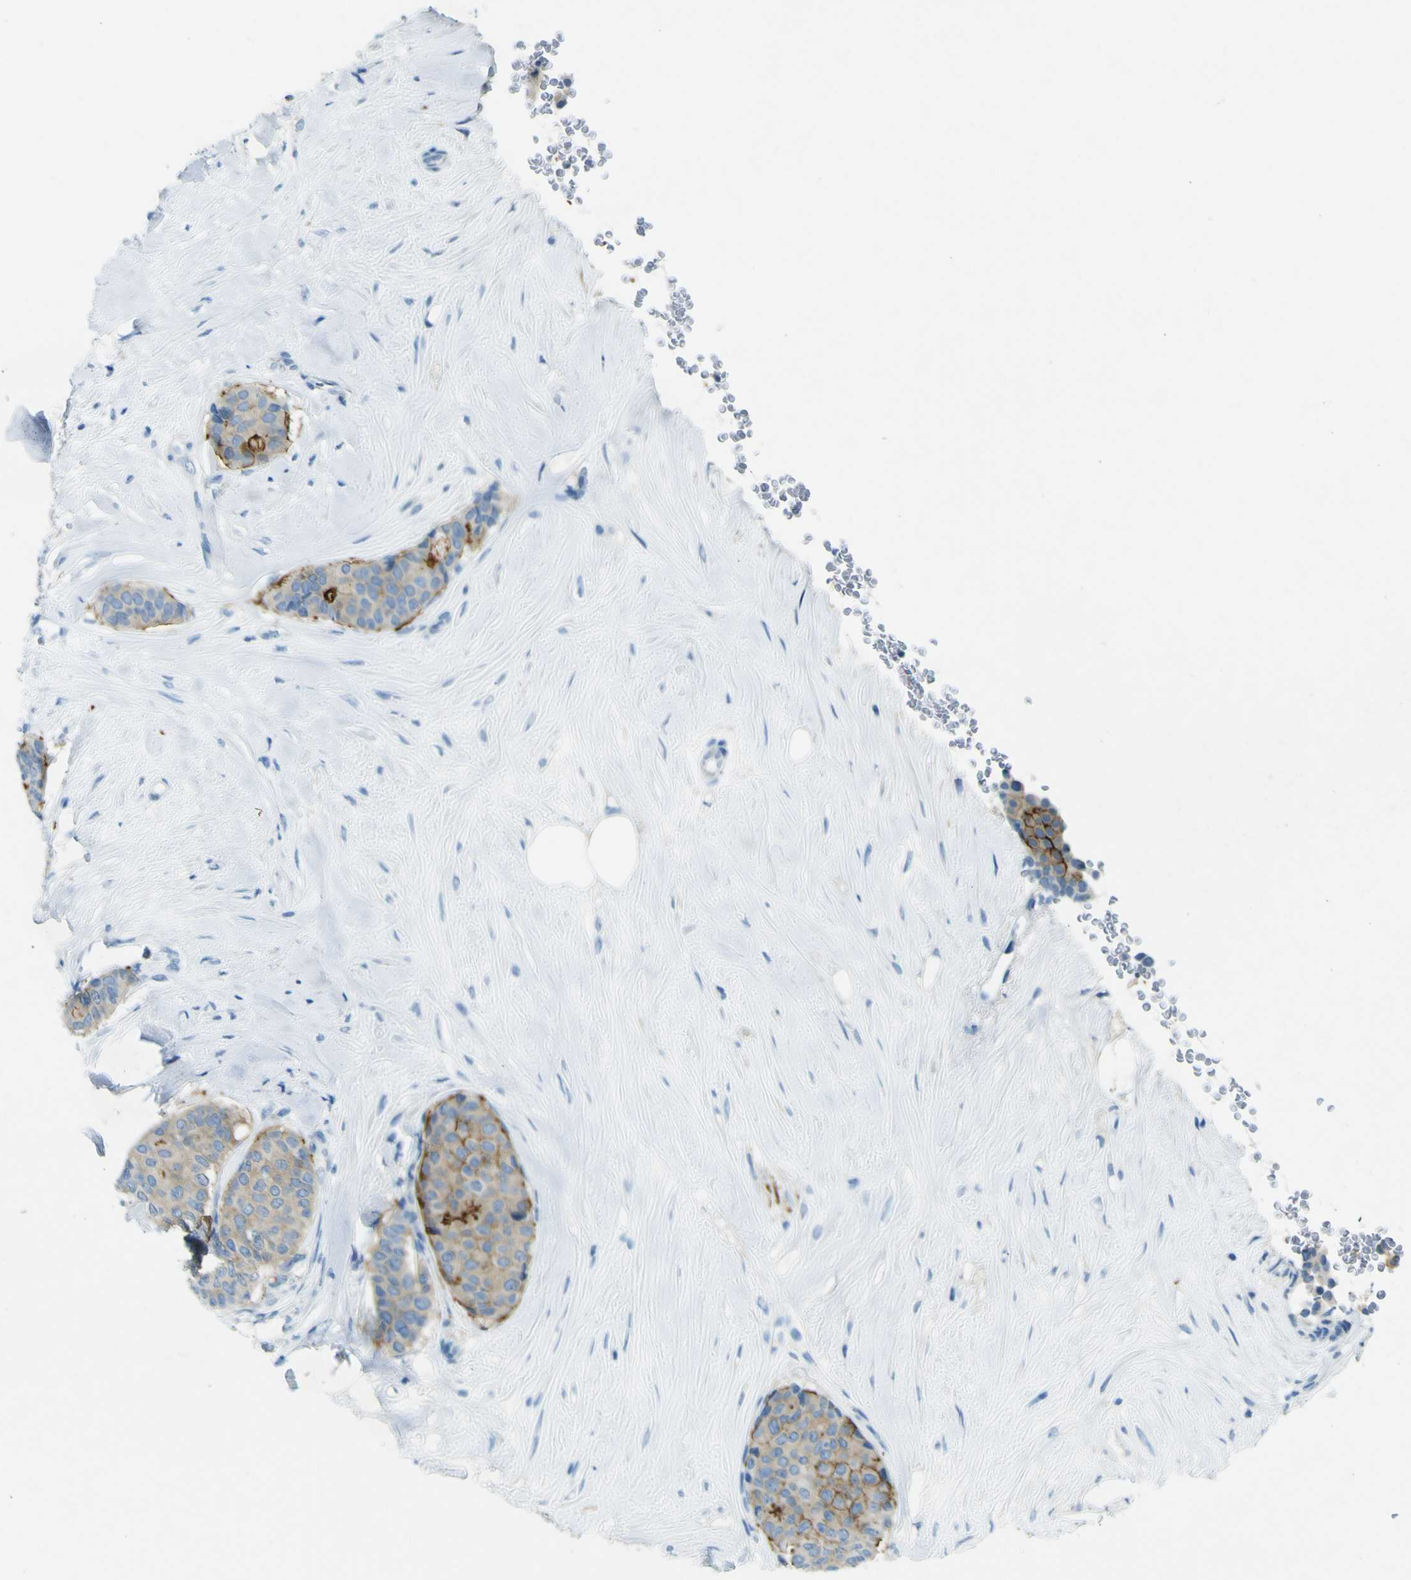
{"staining": {"intensity": "moderate", "quantity": ">75%", "location": "cytoplasmic/membranous"}, "tissue": "breast cancer", "cell_type": "Tumor cells", "image_type": "cancer", "snomed": [{"axis": "morphology", "description": "Duct carcinoma"}, {"axis": "topography", "description": "Breast"}], "caption": "There is medium levels of moderate cytoplasmic/membranous positivity in tumor cells of infiltrating ductal carcinoma (breast), as demonstrated by immunohistochemical staining (brown color).", "gene": "SORCS1", "patient": {"sex": "female", "age": 75}}